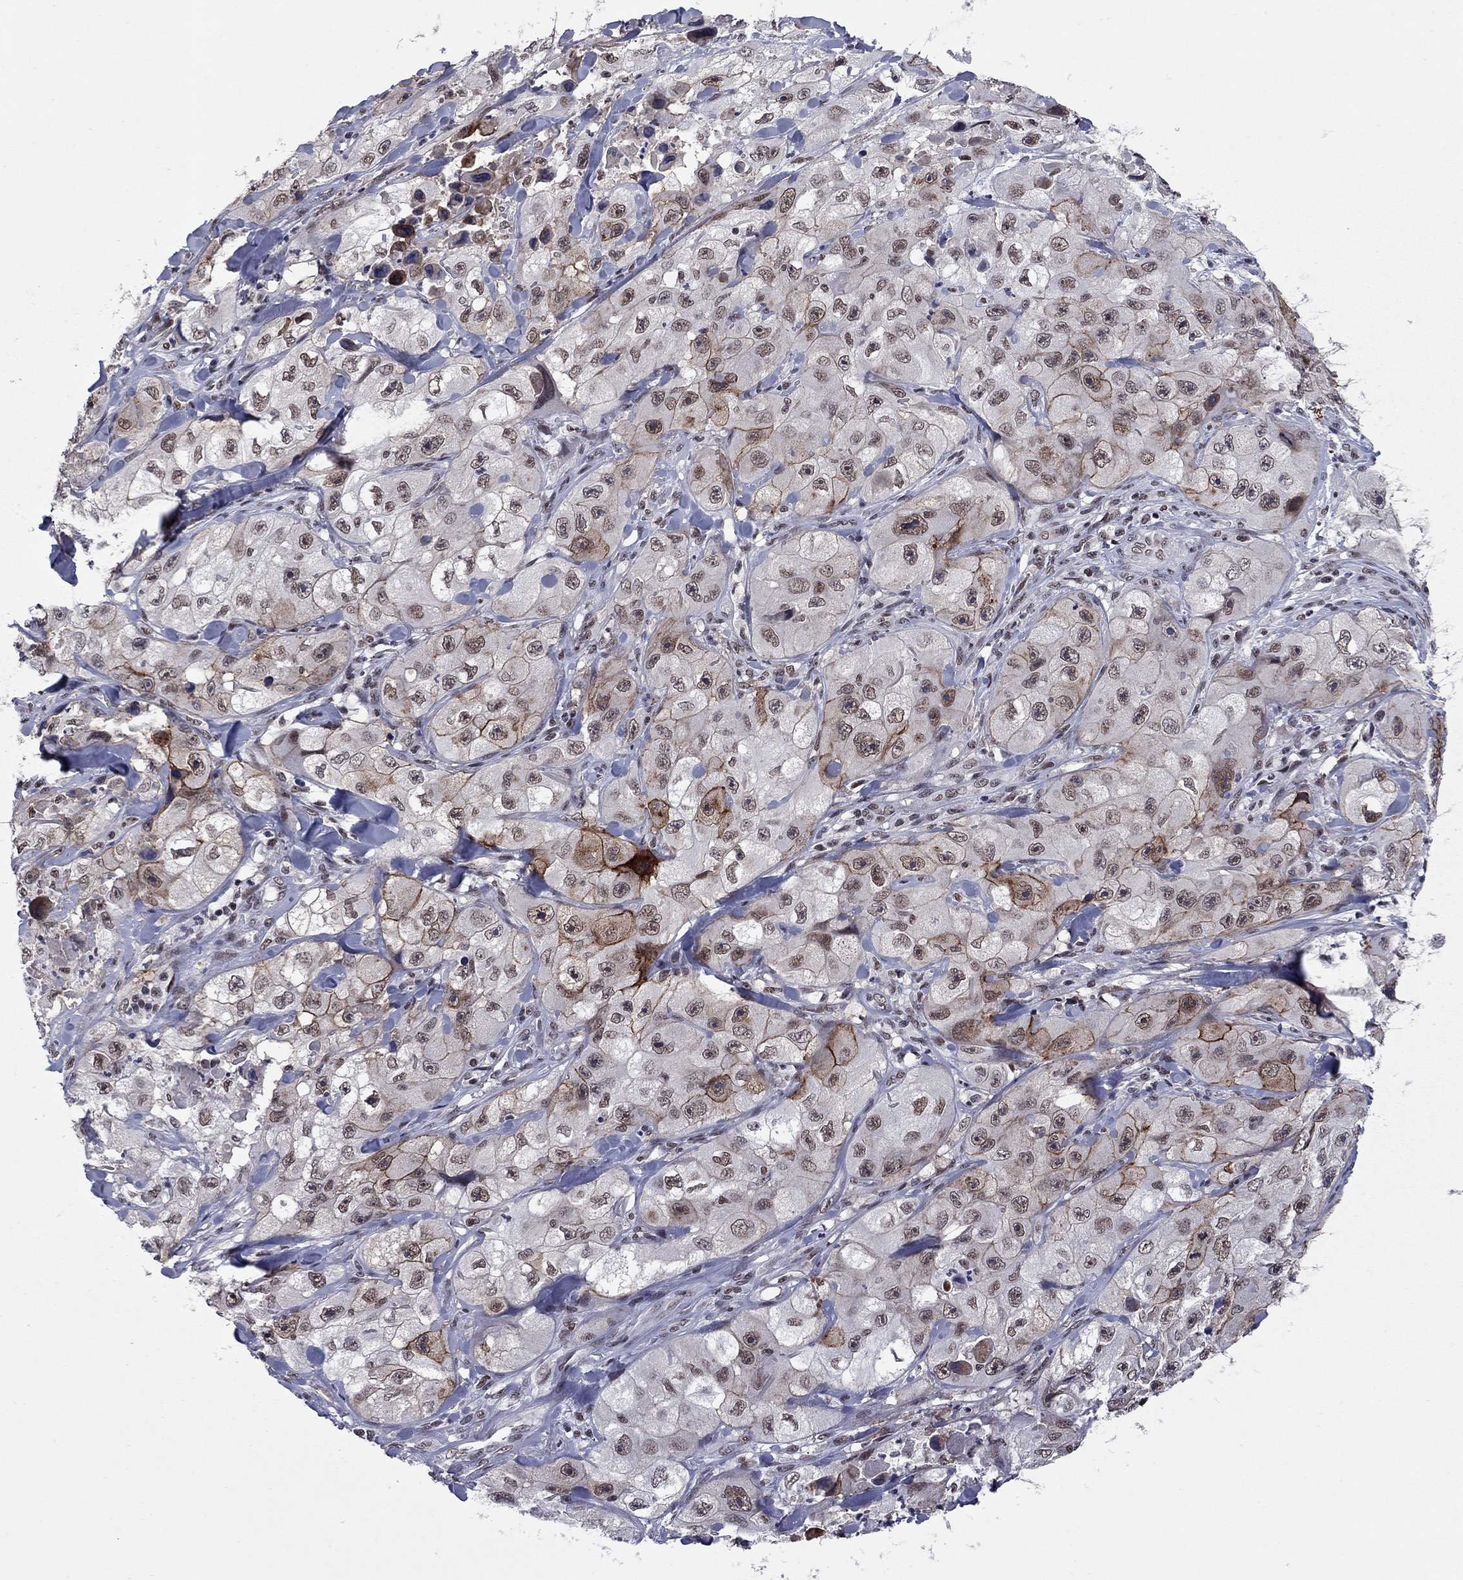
{"staining": {"intensity": "strong", "quantity": "<25%", "location": "cytoplasmic/membranous"}, "tissue": "skin cancer", "cell_type": "Tumor cells", "image_type": "cancer", "snomed": [{"axis": "morphology", "description": "Squamous cell carcinoma, NOS"}, {"axis": "topography", "description": "Skin"}, {"axis": "topography", "description": "Subcutis"}], "caption": "Approximately <25% of tumor cells in human skin cancer (squamous cell carcinoma) display strong cytoplasmic/membranous protein expression as visualized by brown immunohistochemical staining.", "gene": "TAF9", "patient": {"sex": "male", "age": 73}}